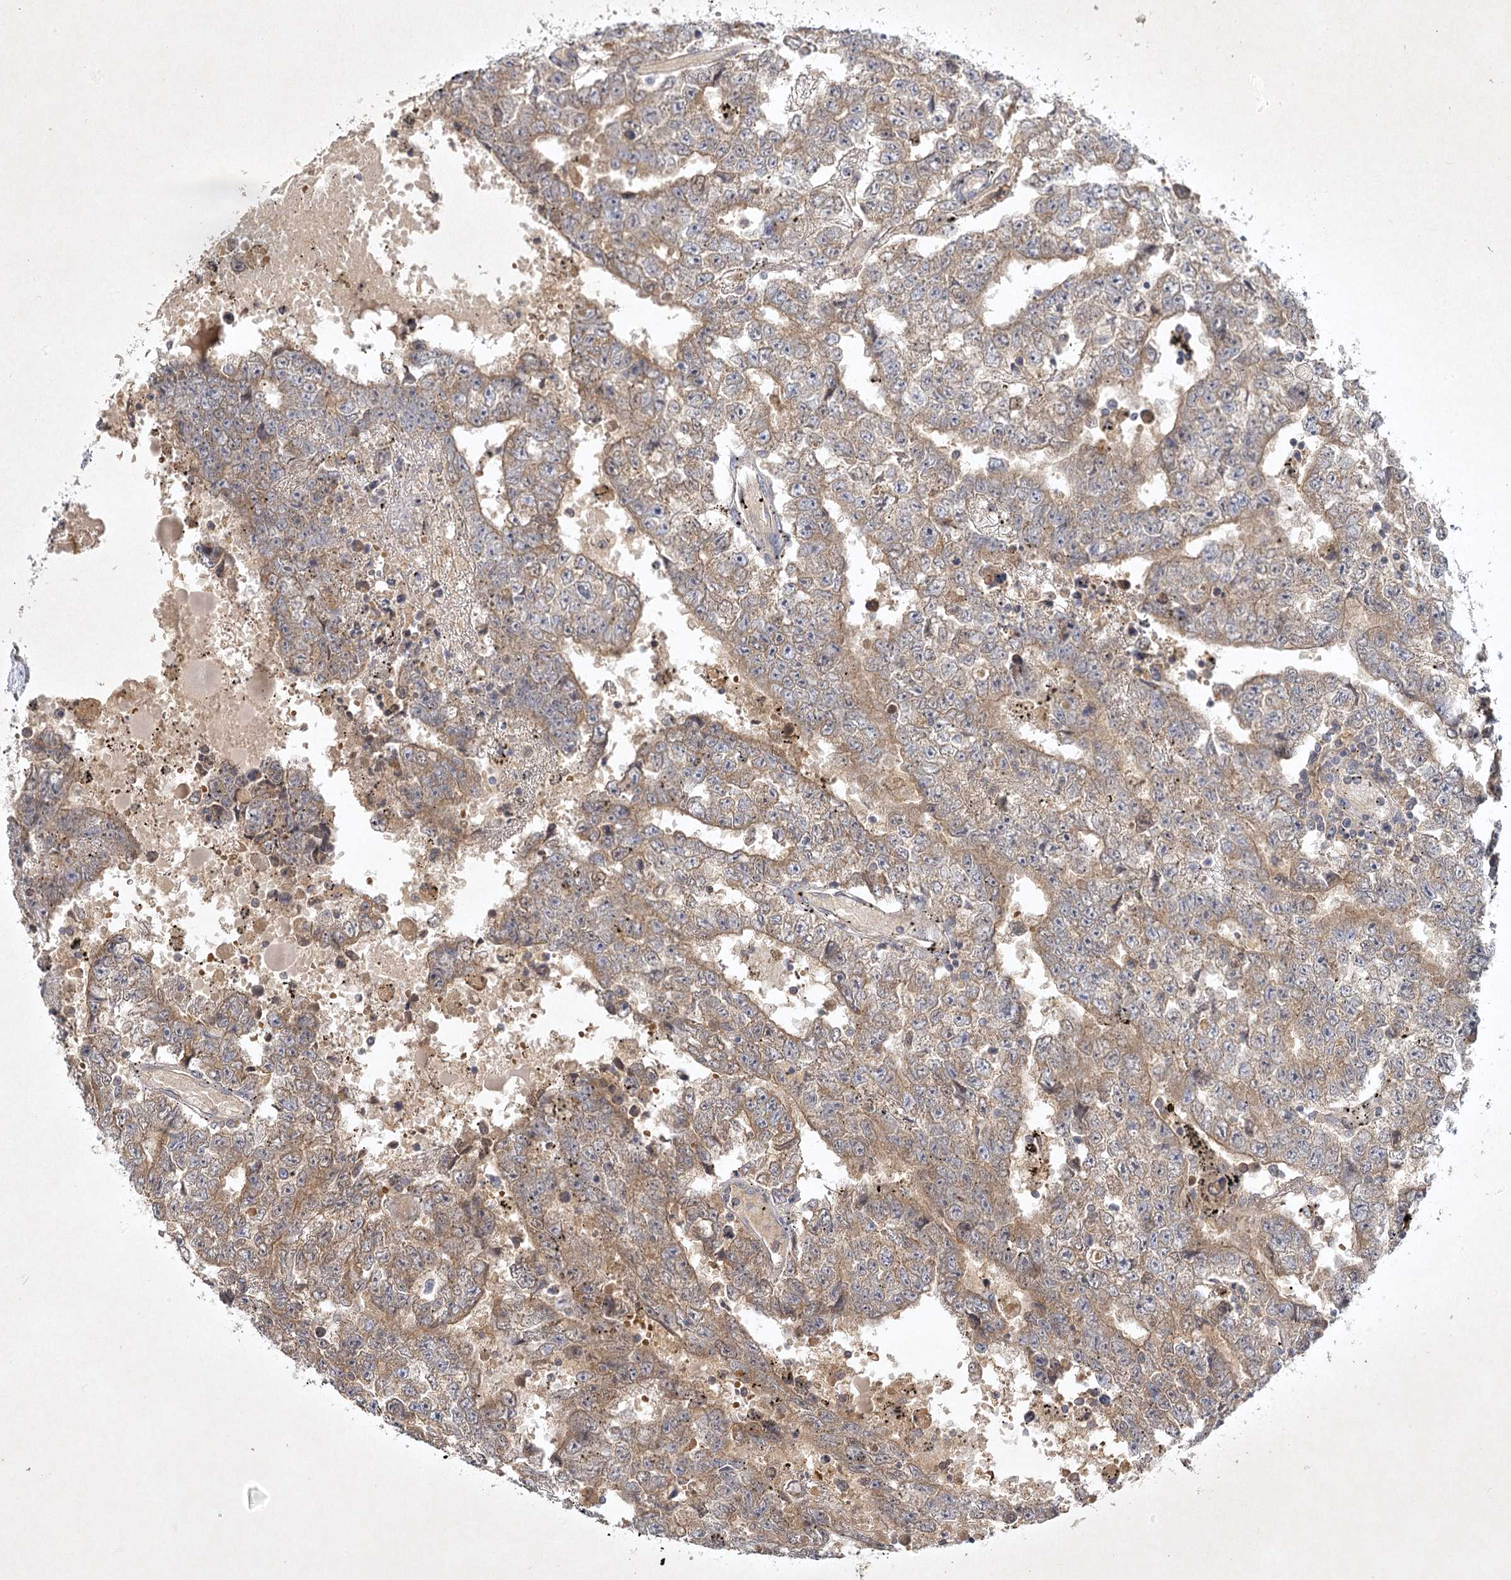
{"staining": {"intensity": "moderate", "quantity": "25%-75%", "location": "cytoplasmic/membranous"}, "tissue": "testis cancer", "cell_type": "Tumor cells", "image_type": "cancer", "snomed": [{"axis": "morphology", "description": "Carcinoma, Embryonal, NOS"}, {"axis": "topography", "description": "Testis"}], "caption": "Protein staining of testis embryonal carcinoma tissue exhibits moderate cytoplasmic/membranous expression in about 25%-75% of tumor cells.", "gene": "PYROXD2", "patient": {"sex": "male", "age": 25}}